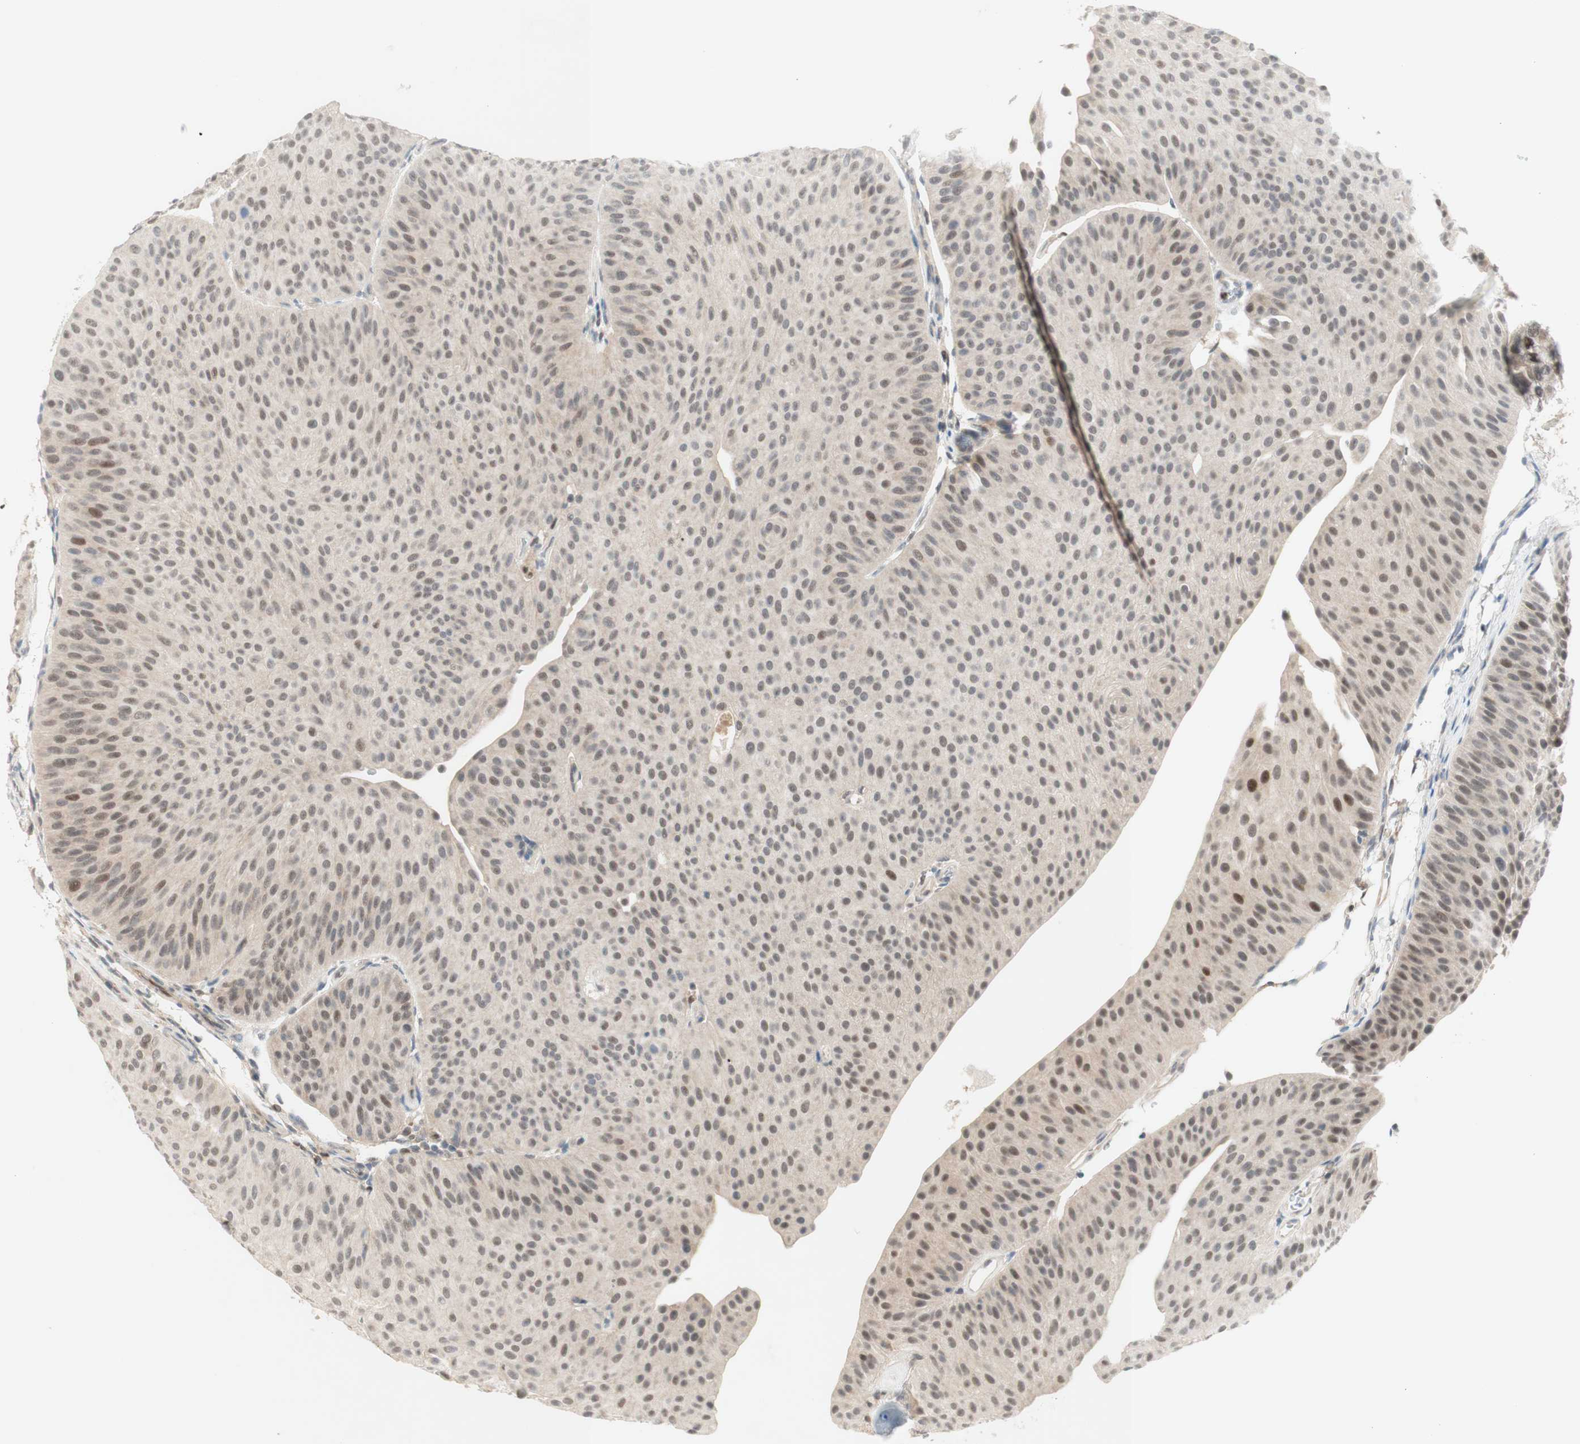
{"staining": {"intensity": "weak", "quantity": ">75%", "location": "nuclear"}, "tissue": "urothelial cancer", "cell_type": "Tumor cells", "image_type": "cancer", "snomed": [{"axis": "morphology", "description": "Urothelial carcinoma, Low grade"}, {"axis": "topography", "description": "Urinary bladder"}], "caption": "Weak nuclear staining for a protein is present in approximately >75% of tumor cells of urothelial cancer using immunohistochemistry (IHC).", "gene": "RFNG", "patient": {"sex": "female", "age": 60}}